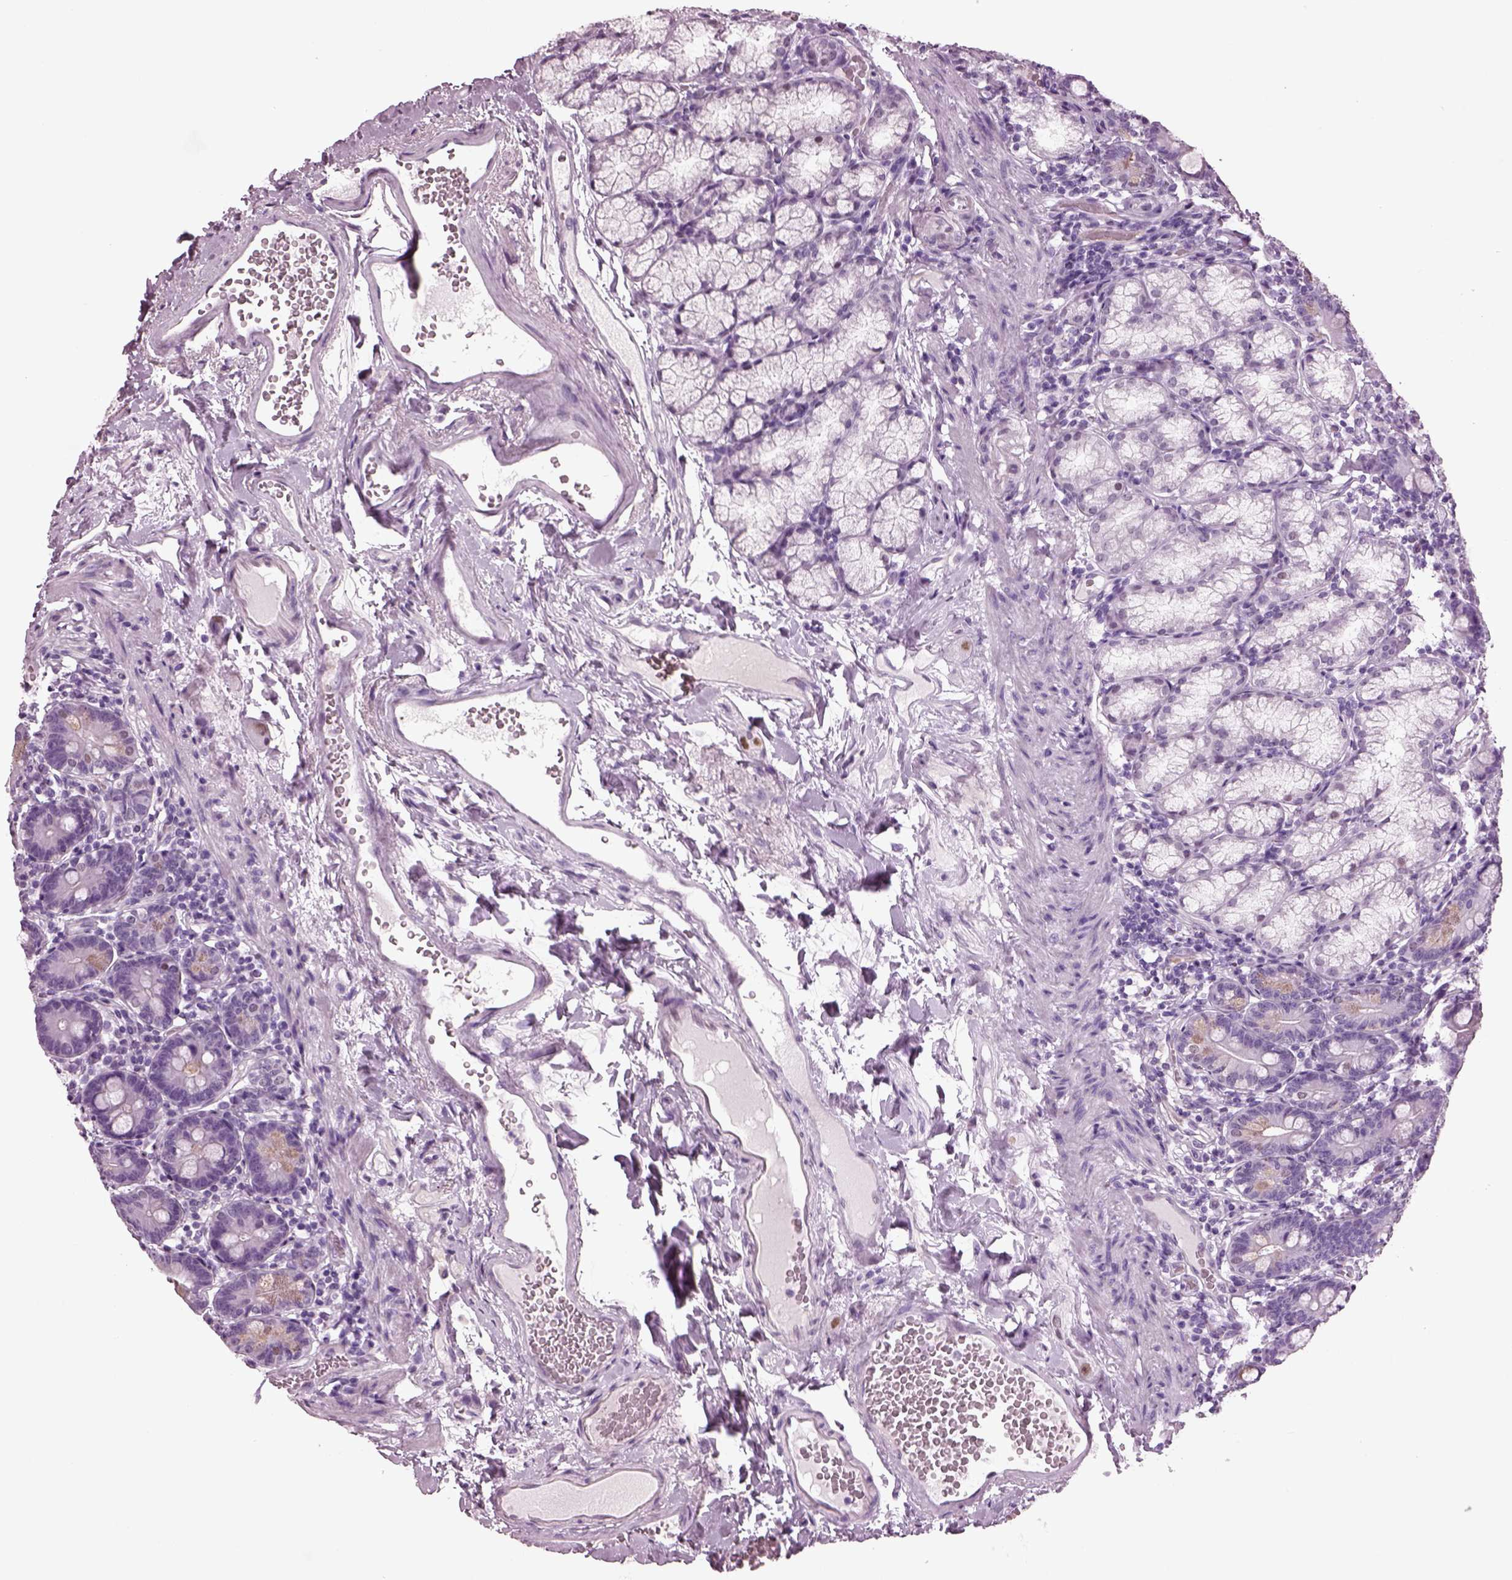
{"staining": {"intensity": "negative", "quantity": "none", "location": "none"}, "tissue": "duodenum", "cell_type": "Glandular cells", "image_type": "normal", "snomed": [{"axis": "morphology", "description": "Normal tissue, NOS"}, {"axis": "topography", "description": "Duodenum"}], "caption": "A high-resolution histopathology image shows immunohistochemistry staining of unremarkable duodenum, which reveals no significant staining in glandular cells. (DAB IHC with hematoxylin counter stain).", "gene": "KRTAP3", "patient": {"sex": "female", "age": 67}}